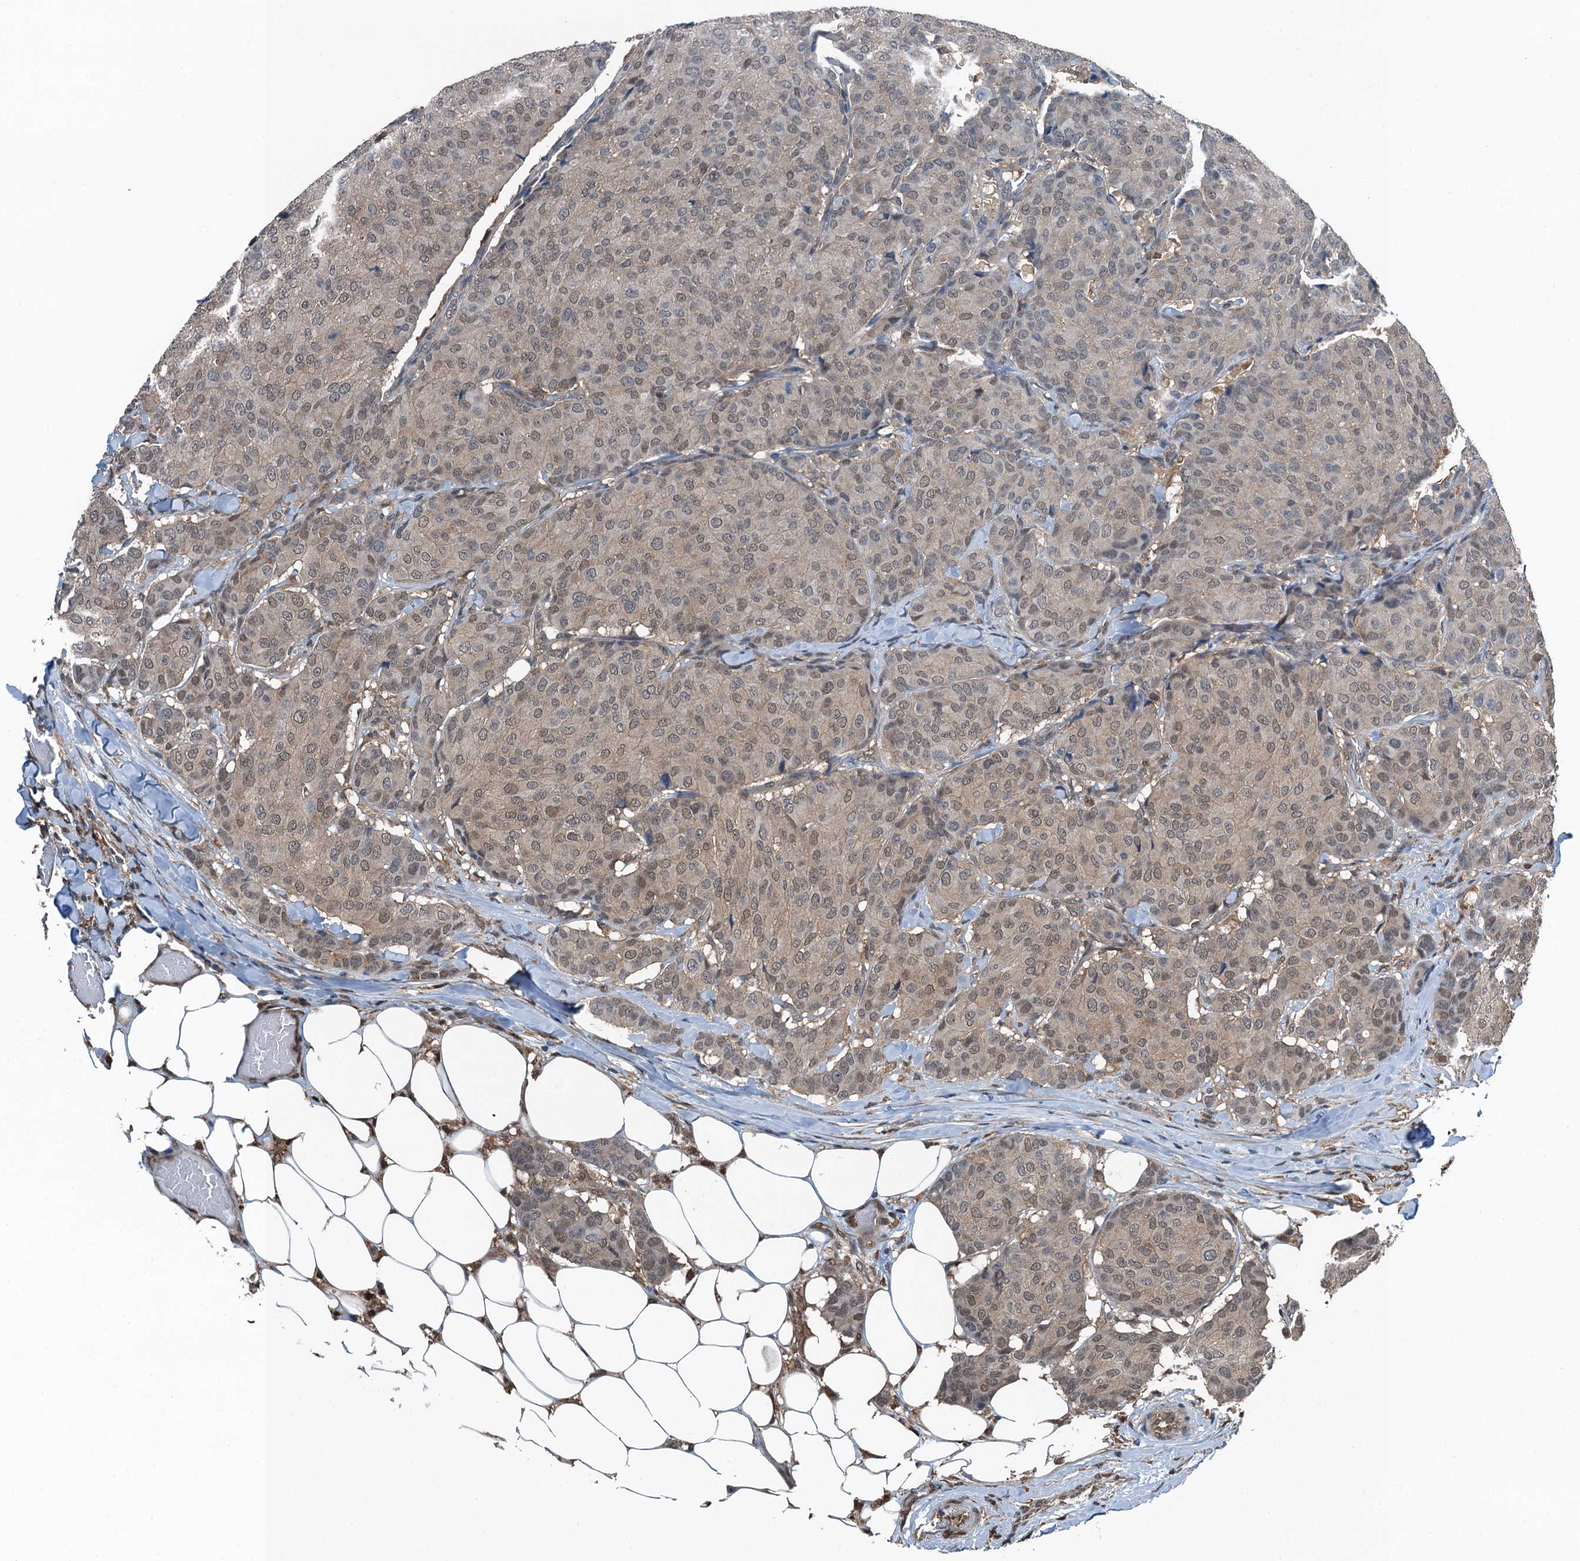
{"staining": {"intensity": "weak", "quantity": ">75%", "location": "nuclear"}, "tissue": "breast cancer", "cell_type": "Tumor cells", "image_type": "cancer", "snomed": [{"axis": "morphology", "description": "Duct carcinoma"}, {"axis": "topography", "description": "Breast"}], "caption": "DAB immunohistochemical staining of human breast infiltrating ductal carcinoma demonstrates weak nuclear protein expression in about >75% of tumor cells.", "gene": "RNH1", "patient": {"sex": "female", "age": 75}}